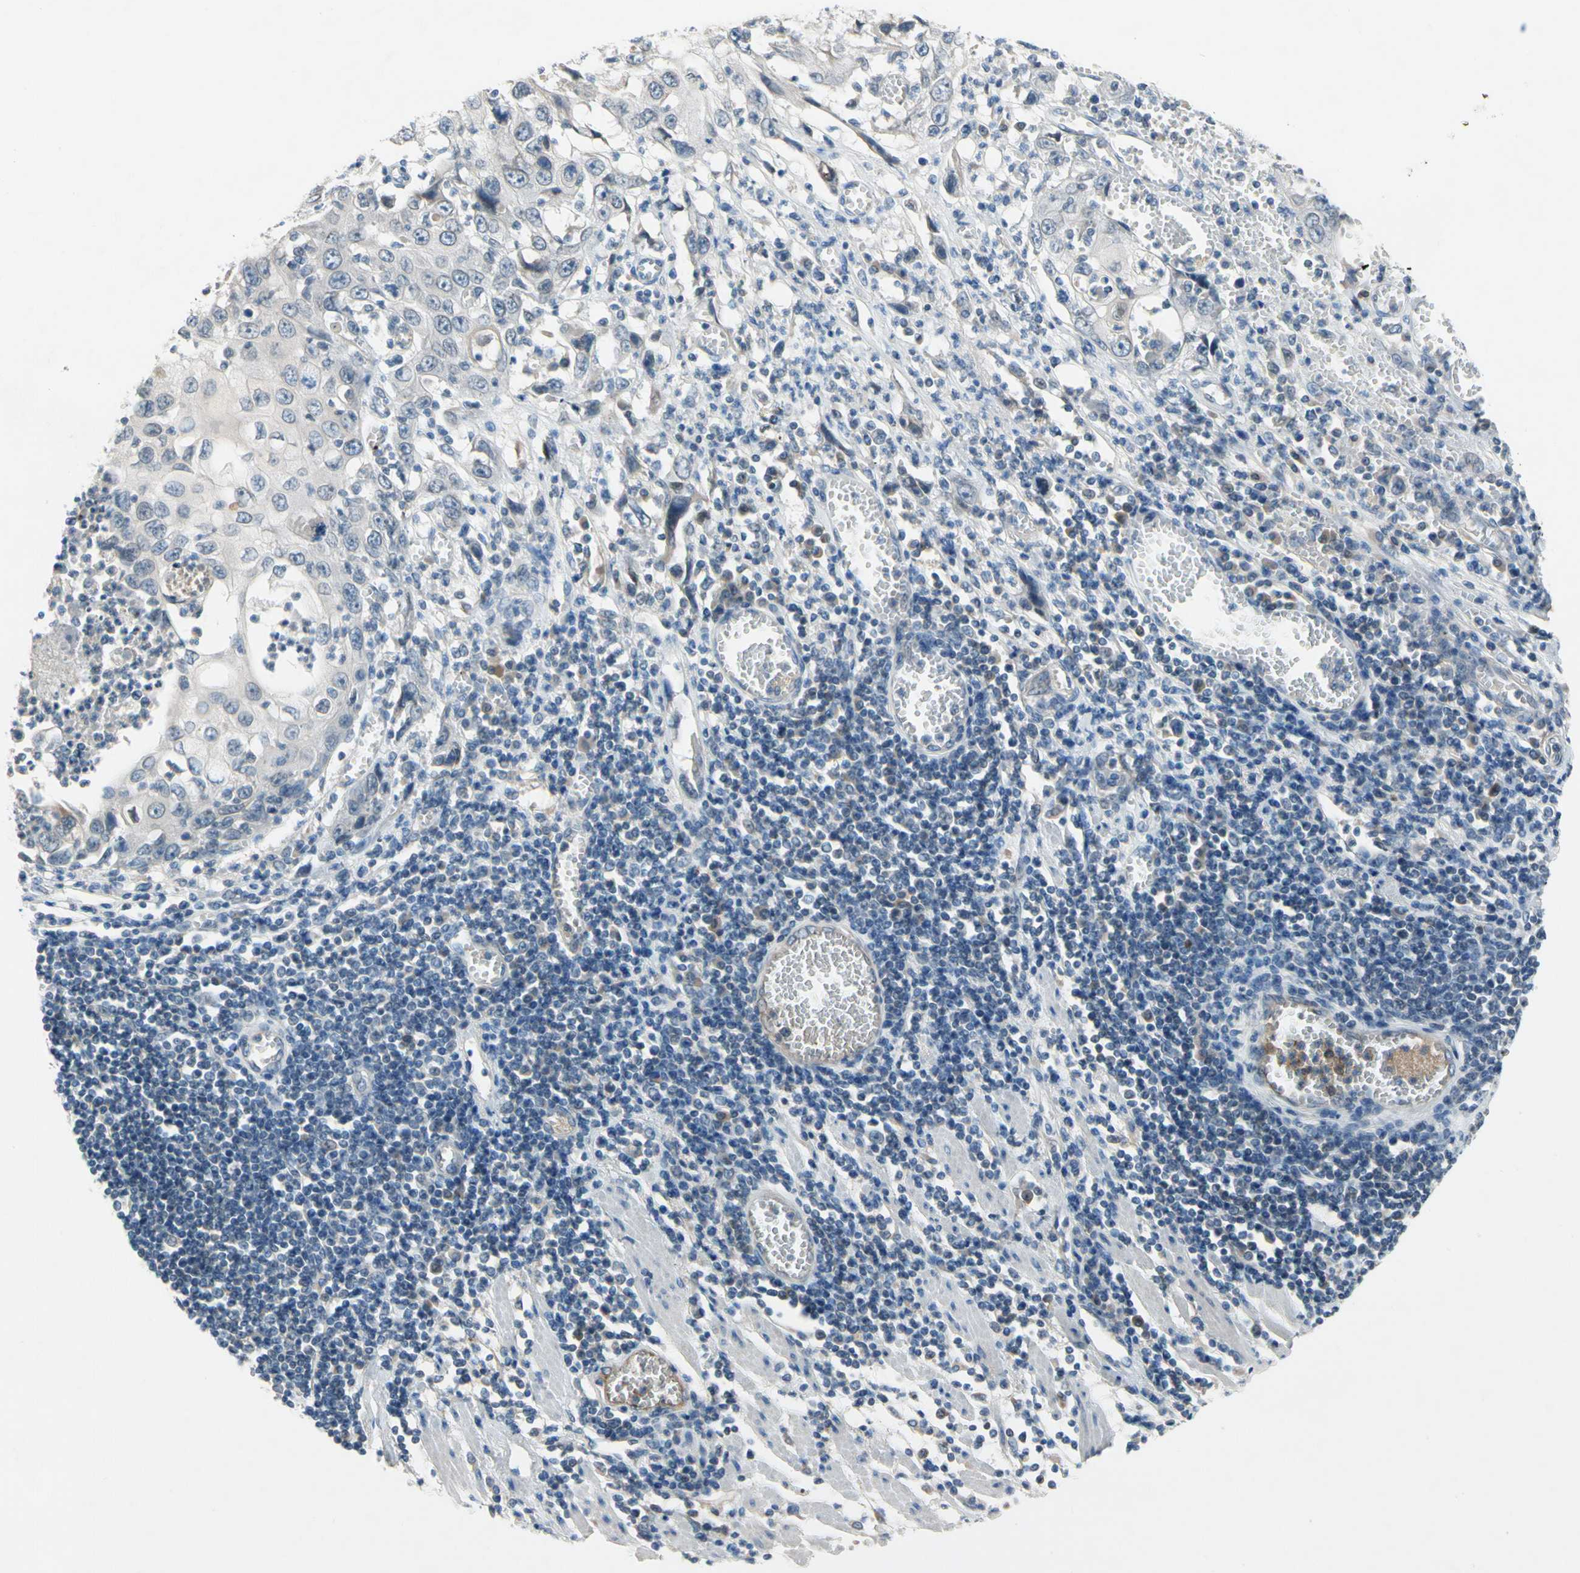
{"staining": {"intensity": "negative", "quantity": "none", "location": "none"}, "tissue": "esophagus", "cell_type": "Squamous epithelial cells", "image_type": "normal", "snomed": [{"axis": "morphology", "description": "Normal tissue, NOS"}, {"axis": "morphology", "description": "Squamous cell carcinoma, NOS"}, {"axis": "topography", "description": "Esophagus"}], "caption": "Immunohistochemistry histopathology image of normal human esophagus stained for a protein (brown), which exhibits no positivity in squamous epithelial cells. (Stains: DAB immunohistochemistry with hematoxylin counter stain, Microscopy: brightfield microscopy at high magnification).", "gene": "CNDP1", "patient": {"sex": "male", "age": 65}}